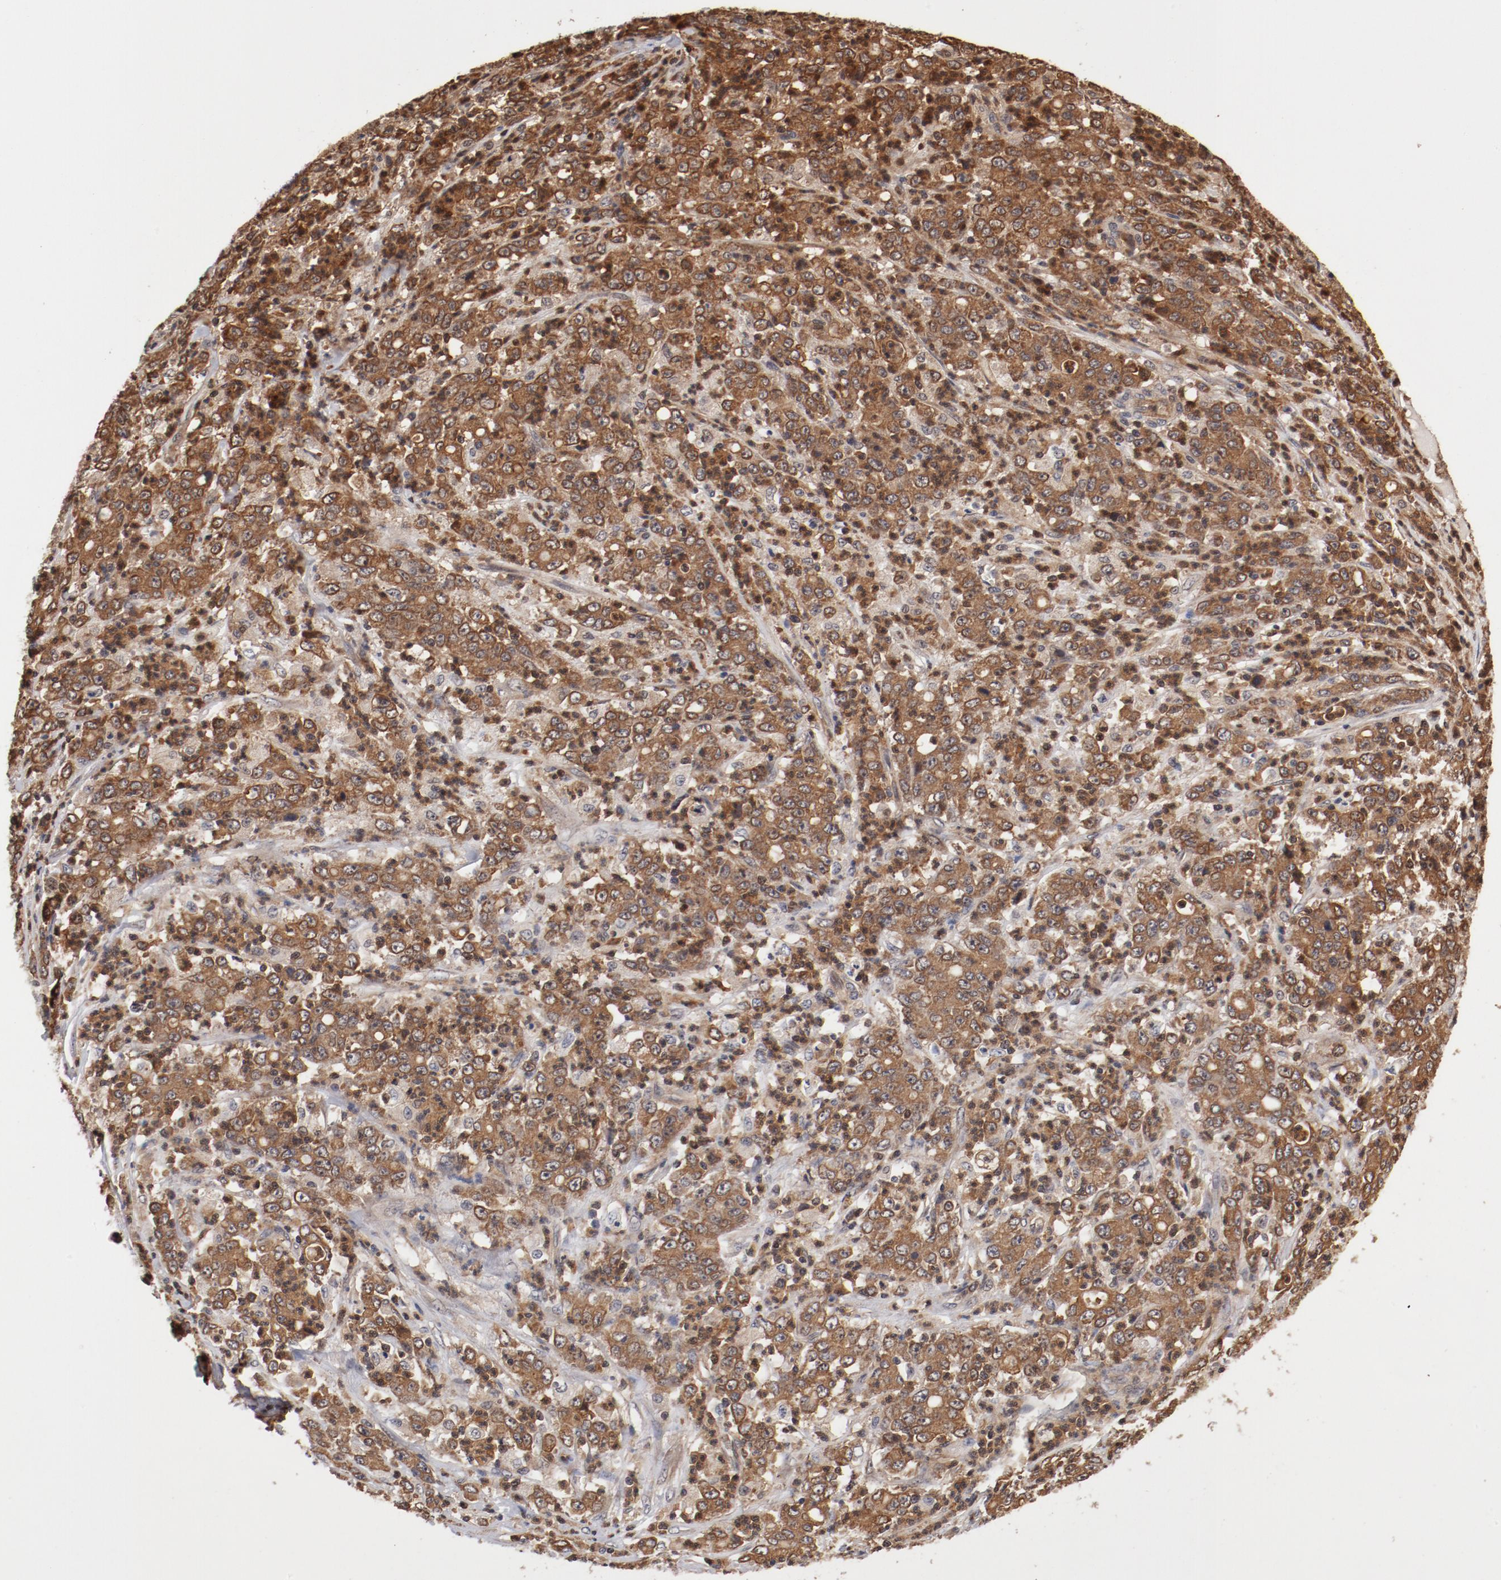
{"staining": {"intensity": "moderate", "quantity": ">75%", "location": "cytoplasmic/membranous"}, "tissue": "stomach cancer", "cell_type": "Tumor cells", "image_type": "cancer", "snomed": [{"axis": "morphology", "description": "Adenocarcinoma, NOS"}, {"axis": "topography", "description": "Stomach, lower"}], "caption": "Immunohistochemical staining of human stomach cancer (adenocarcinoma) displays moderate cytoplasmic/membranous protein positivity in about >75% of tumor cells.", "gene": "GUF1", "patient": {"sex": "female", "age": 71}}